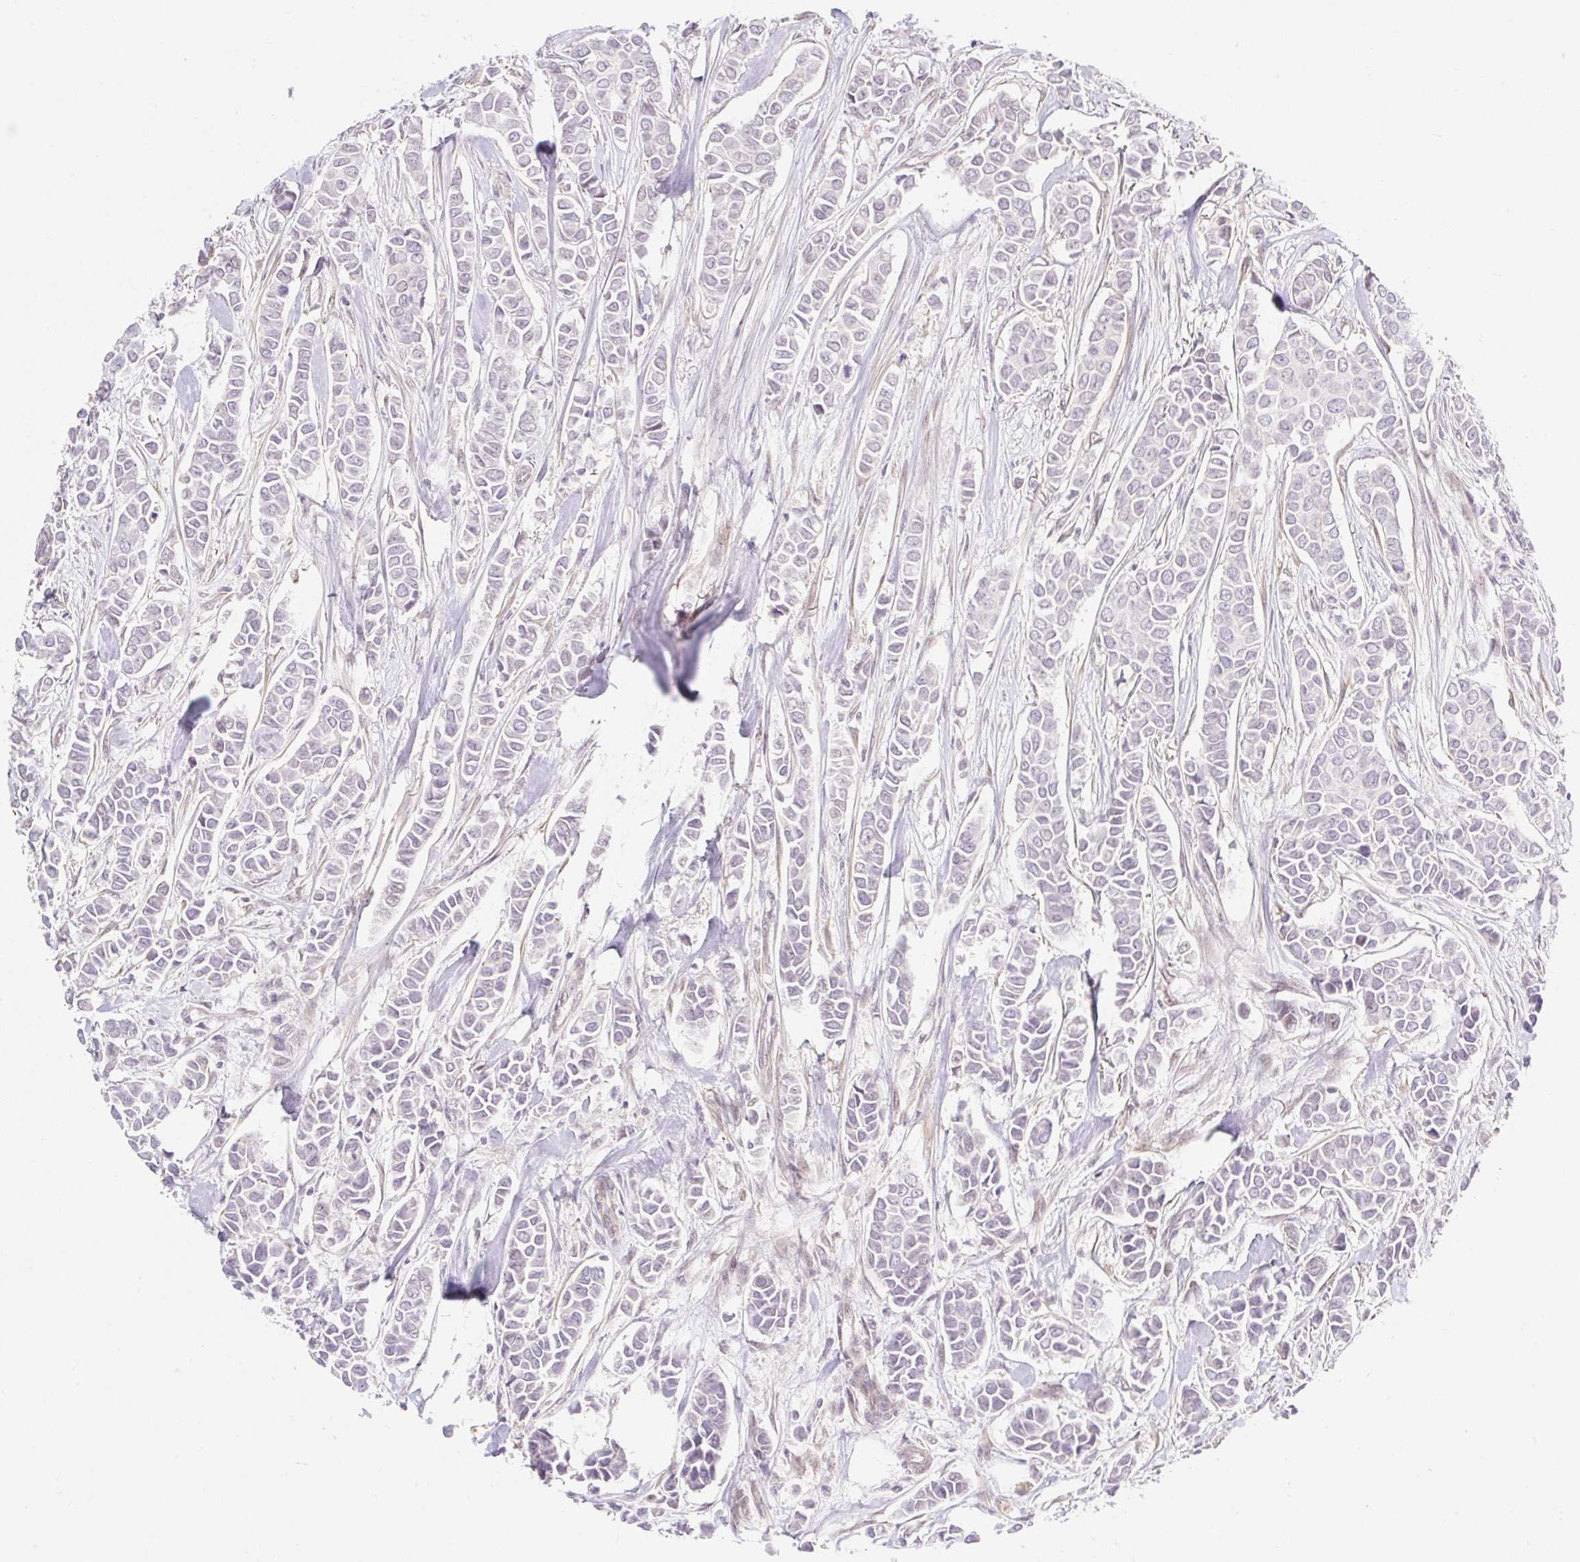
{"staining": {"intensity": "negative", "quantity": "none", "location": "none"}, "tissue": "breast cancer", "cell_type": "Tumor cells", "image_type": "cancer", "snomed": [{"axis": "morphology", "description": "Duct carcinoma"}, {"axis": "topography", "description": "Breast"}], "caption": "Tumor cells are negative for protein expression in human breast cancer. (IHC, brightfield microscopy, high magnification).", "gene": "EMC10", "patient": {"sex": "female", "age": 84}}